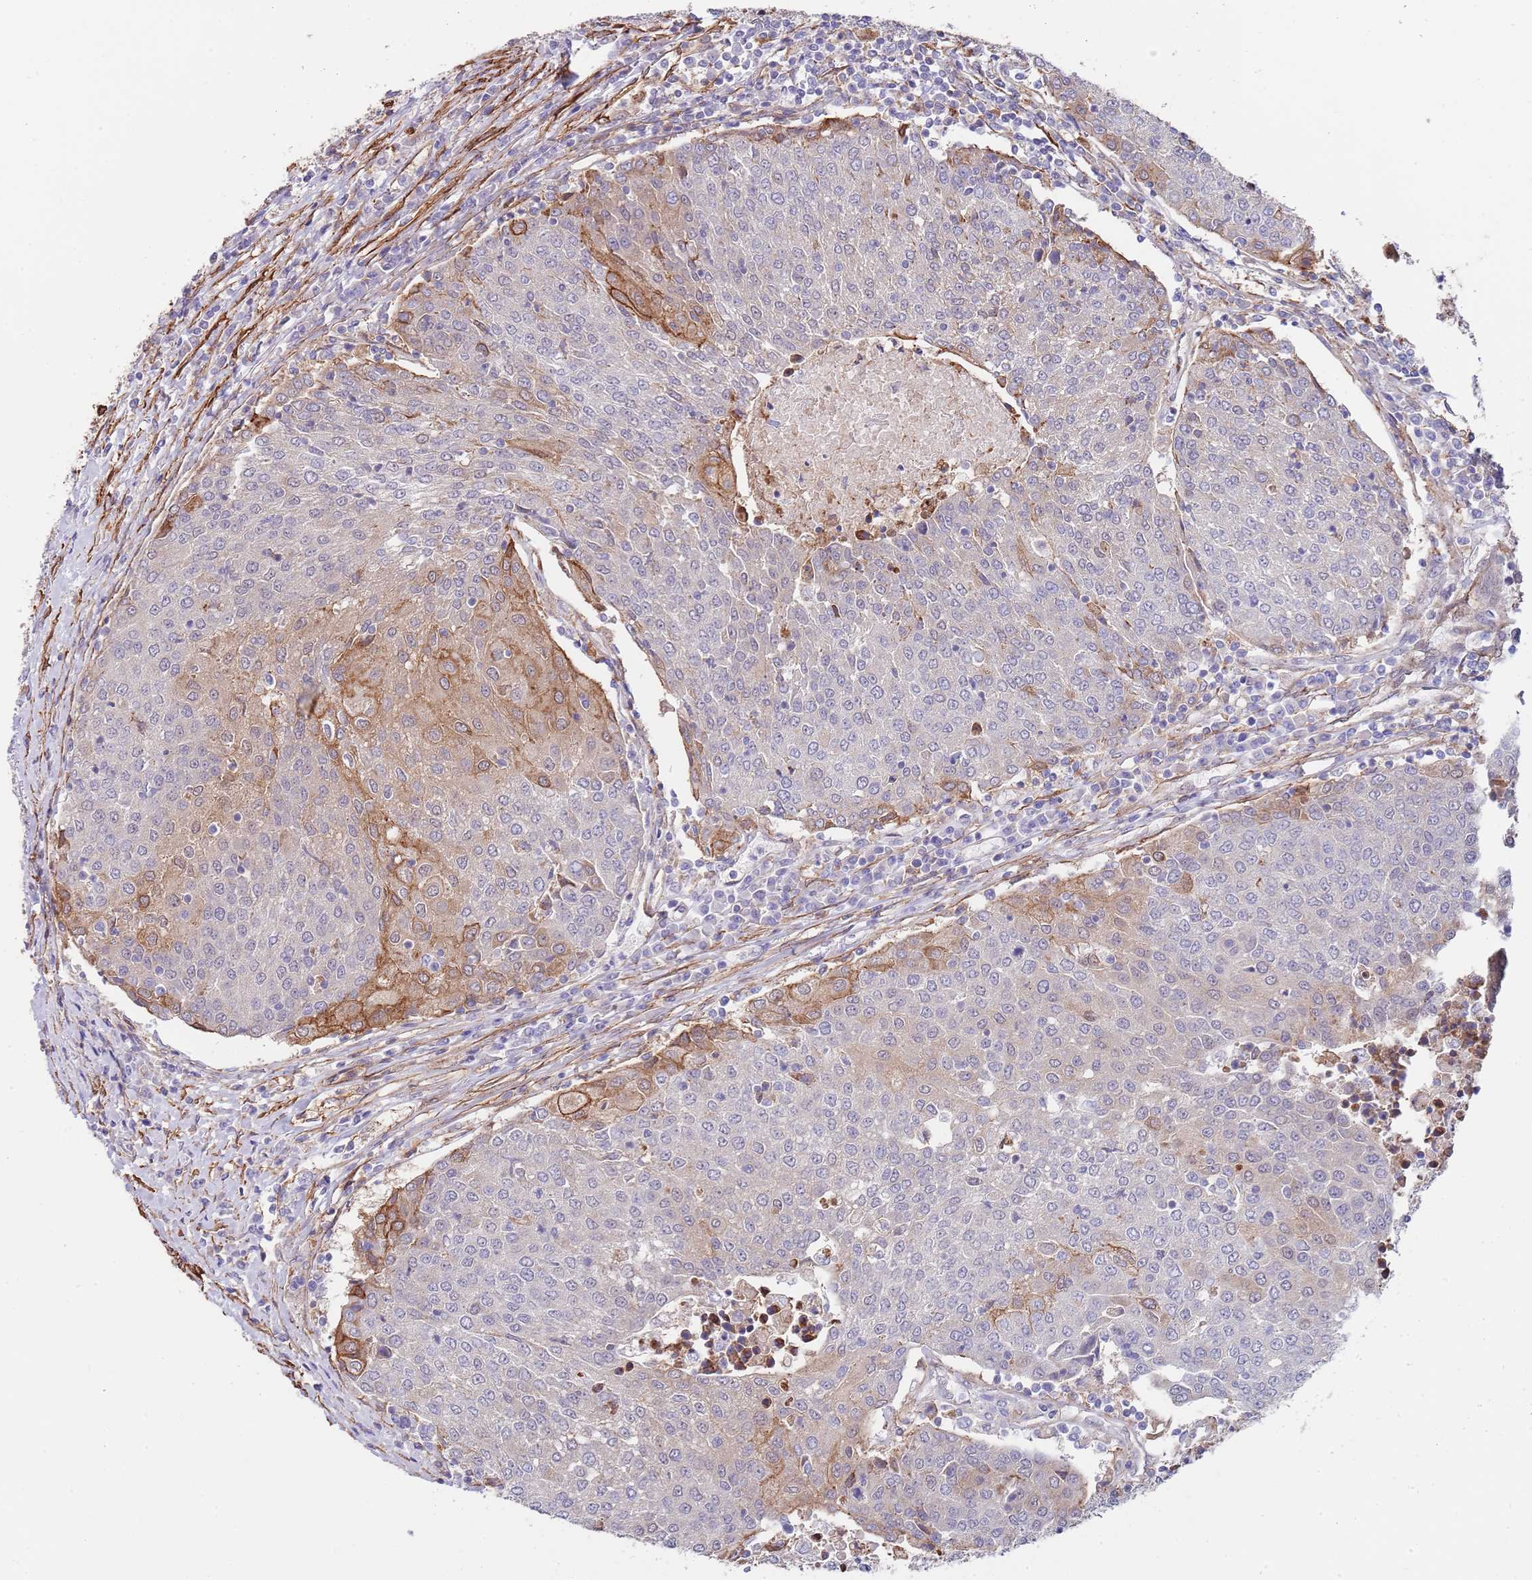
{"staining": {"intensity": "moderate", "quantity": "<25%", "location": "cytoplasmic/membranous"}, "tissue": "urothelial cancer", "cell_type": "Tumor cells", "image_type": "cancer", "snomed": [{"axis": "morphology", "description": "Urothelial carcinoma, High grade"}, {"axis": "topography", "description": "Urinary bladder"}], "caption": "High-grade urothelial carcinoma was stained to show a protein in brown. There is low levels of moderate cytoplasmic/membranous expression in about <25% of tumor cells. (DAB (3,3'-diaminobenzidine) IHC, brown staining for protein, blue staining for nuclei).", "gene": "BPNT1", "patient": {"sex": "female", "age": 85}}